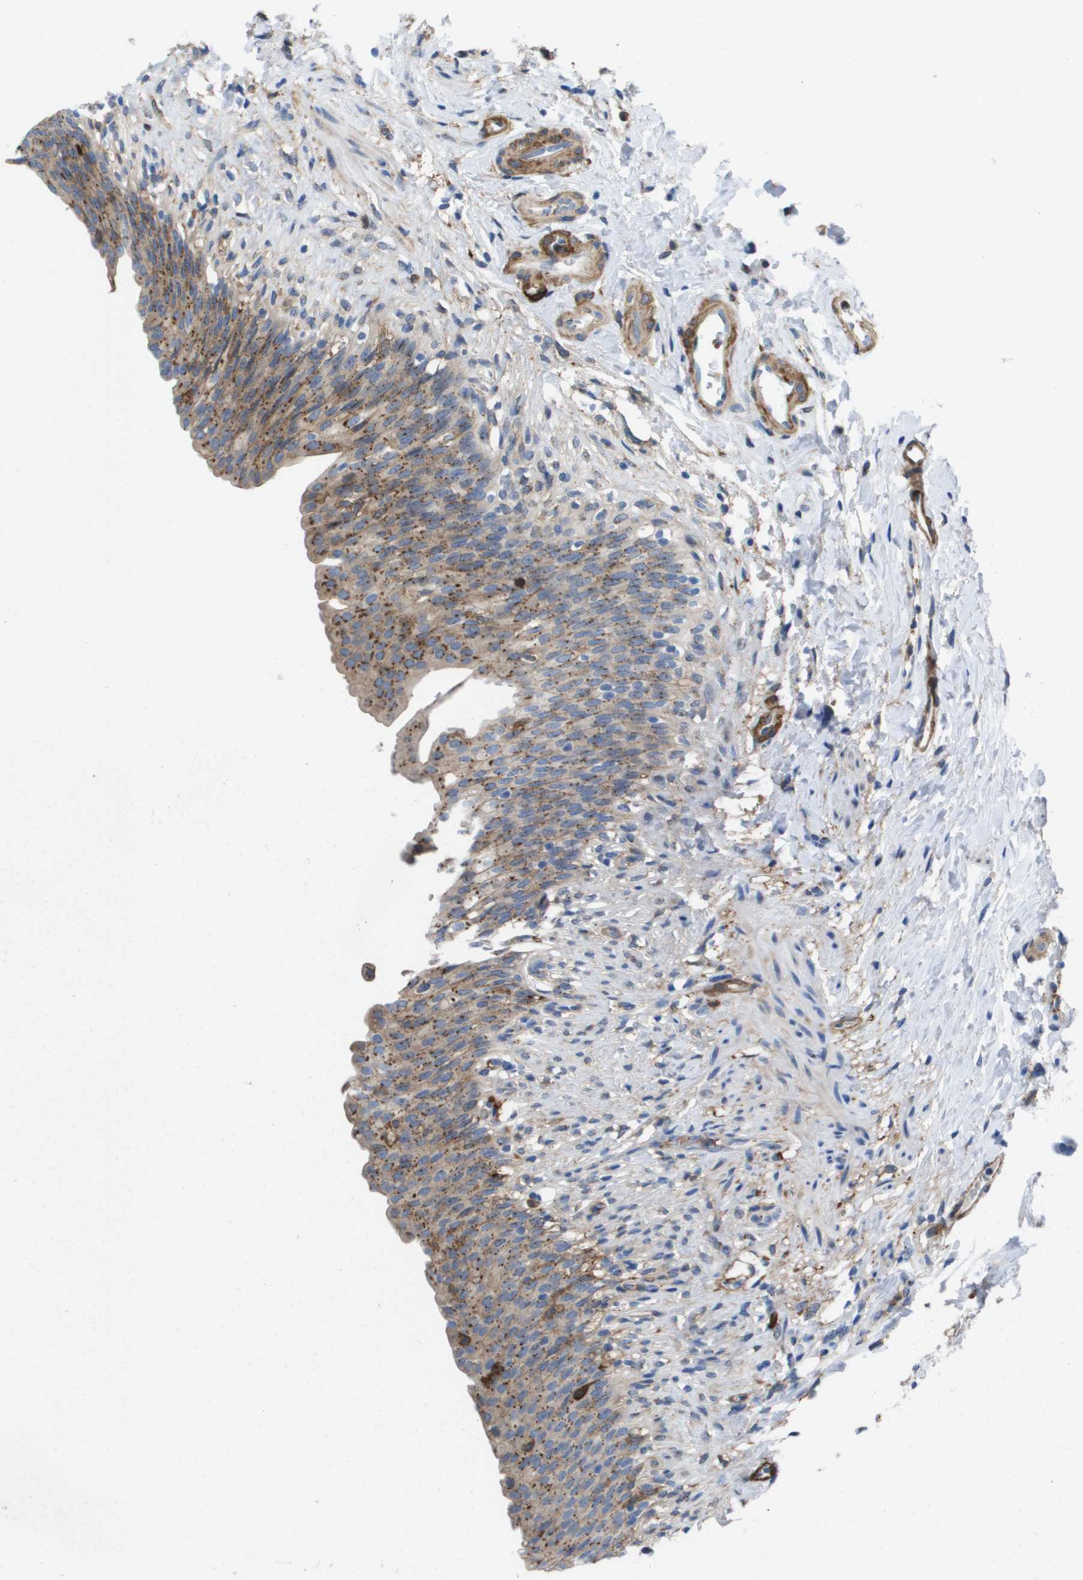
{"staining": {"intensity": "moderate", "quantity": ">75%", "location": "cytoplasmic/membranous"}, "tissue": "urinary bladder", "cell_type": "Urothelial cells", "image_type": "normal", "snomed": [{"axis": "morphology", "description": "Normal tissue, NOS"}, {"axis": "topography", "description": "Urinary bladder"}], "caption": "Urinary bladder stained with a brown dye reveals moderate cytoplasmic/membranous positive staining in about >75% of urothelial cells.", "gene": "SLC37A2", "patient": {"sex": "female", "age": 79}}